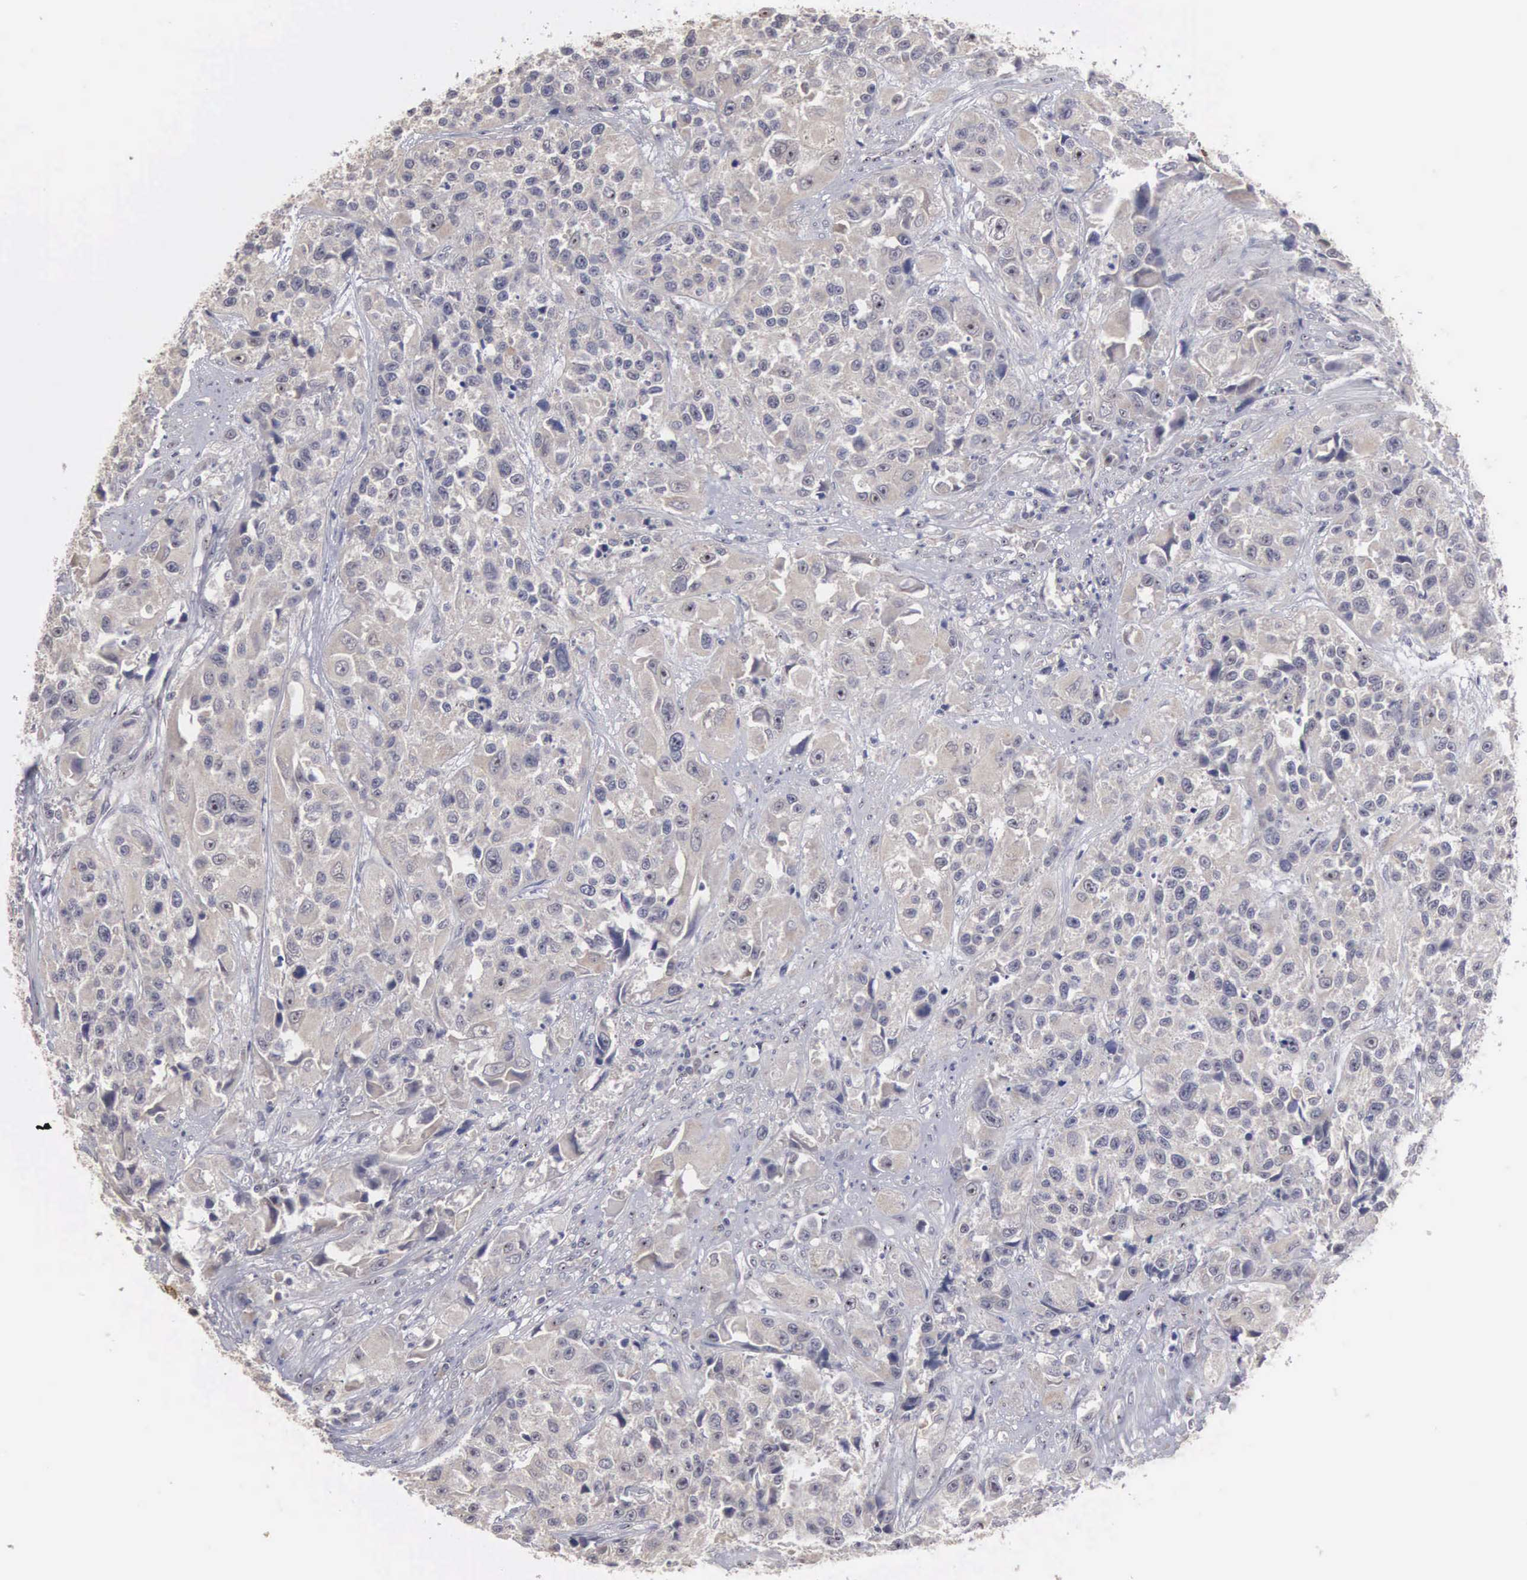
{"staining": {"intensity": "weak", "quantity": "25%-75%", "location": "cytoplasmic/membranous"}, "tissue": "urothelial cancer", "cell_type": "Tumor cells", "image_type": "cancer", "snomed": [{"axis": "morphology", "description": "Urothelial carcinoma, High grade"}, {"axis": "topography", "description": "Urinary bladder"}], "caption": "Protein expression analysis of urothelial cancer displays weak cytoplasmic/membranous expression in approximately 25%-75% of tumor cells.", "gene": "AMN", "patient": {"sex": "female", "age": 81}}